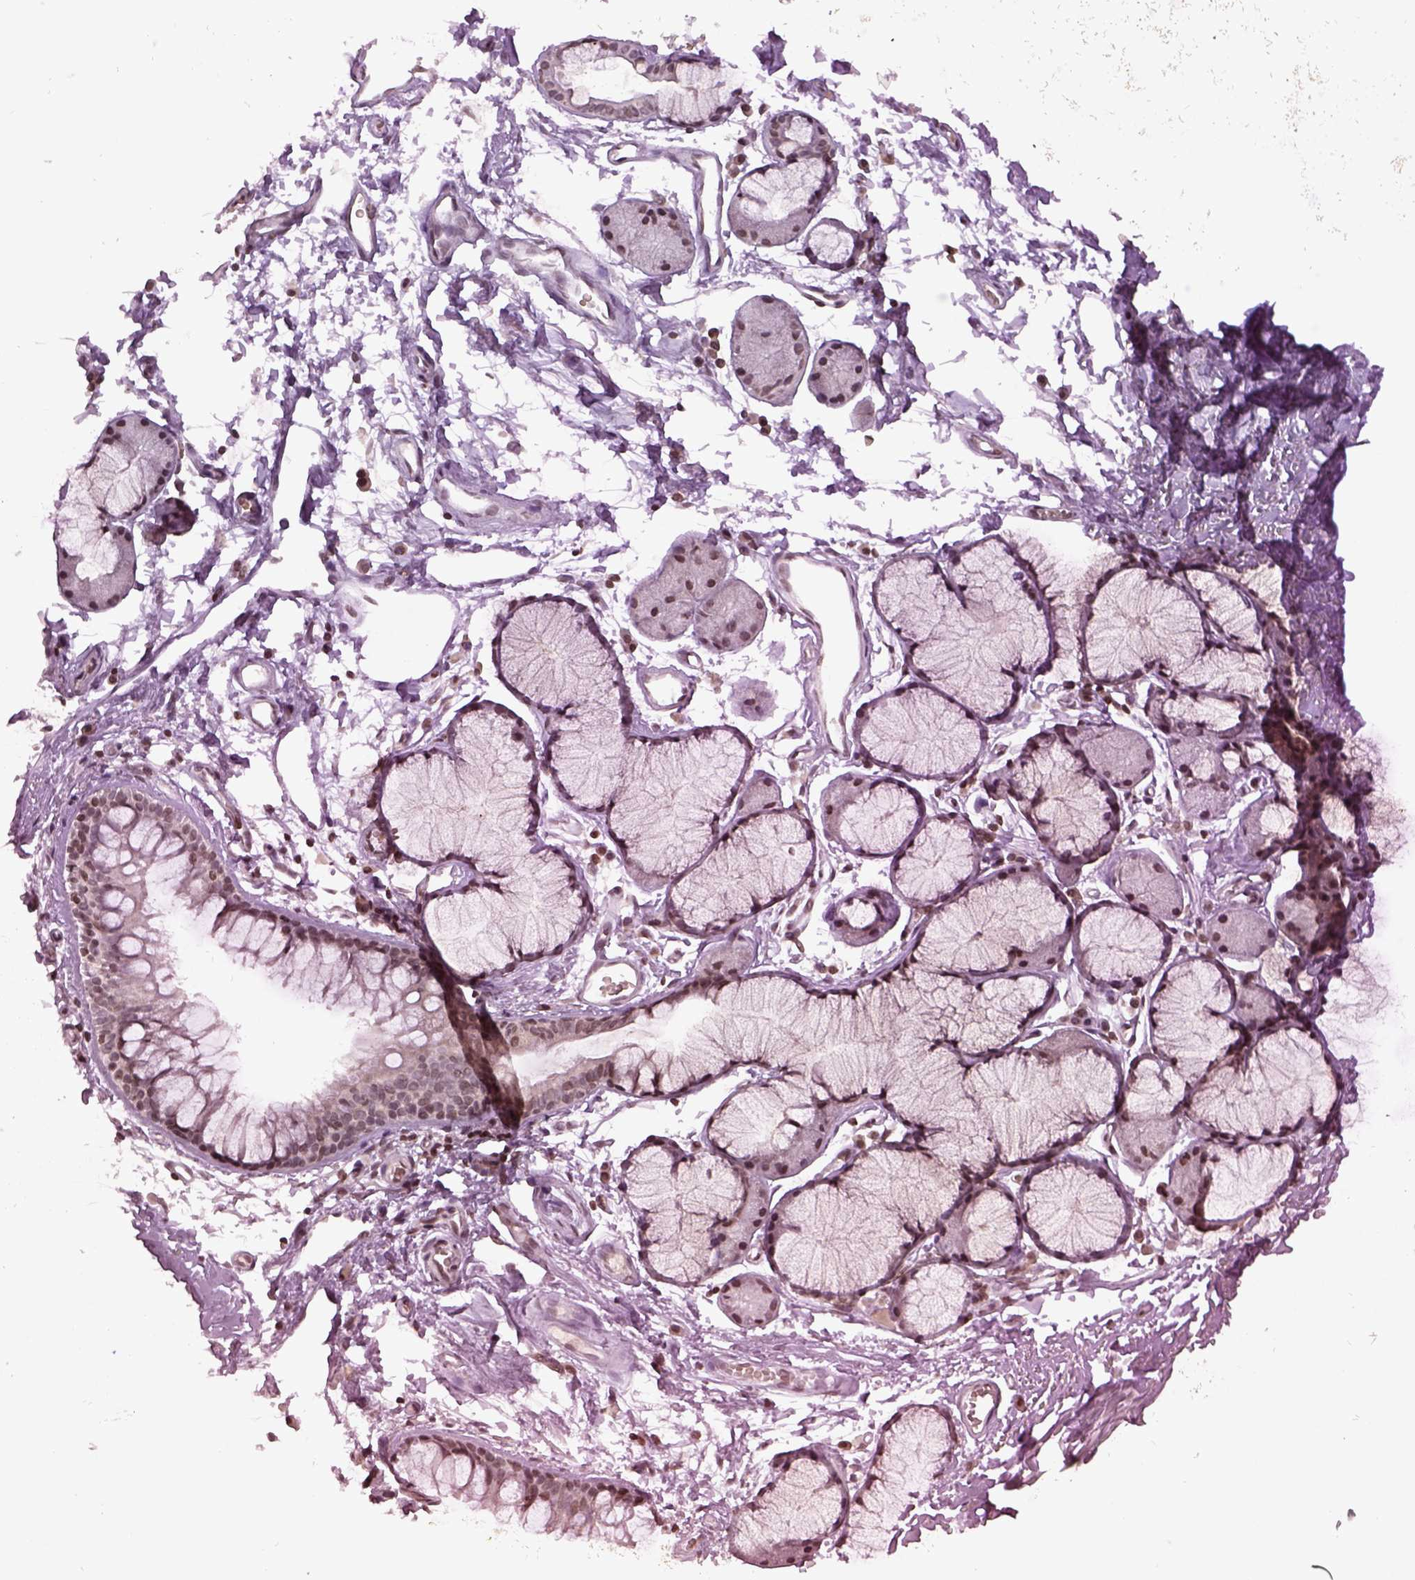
{"staining": {"intensity": "negative", "quantity": "none", "location": "none"}, "tissue": "soft tissue", "cell_type": "Fibroblasts", "image_type": "normal", "snomed": [{"axis": "morphology", "description": "Normal tissue, NOS"}, {"axis": "topography", "description": "Cartilage tissue"}, {"axis": "topography", "description": "Bronchus"}], "caption": "IHC of normal soft tissue demonstrates no positivity in fibroblasts.", "gene": "GRM4", "patient": {"sex": "female", "age": 79}}